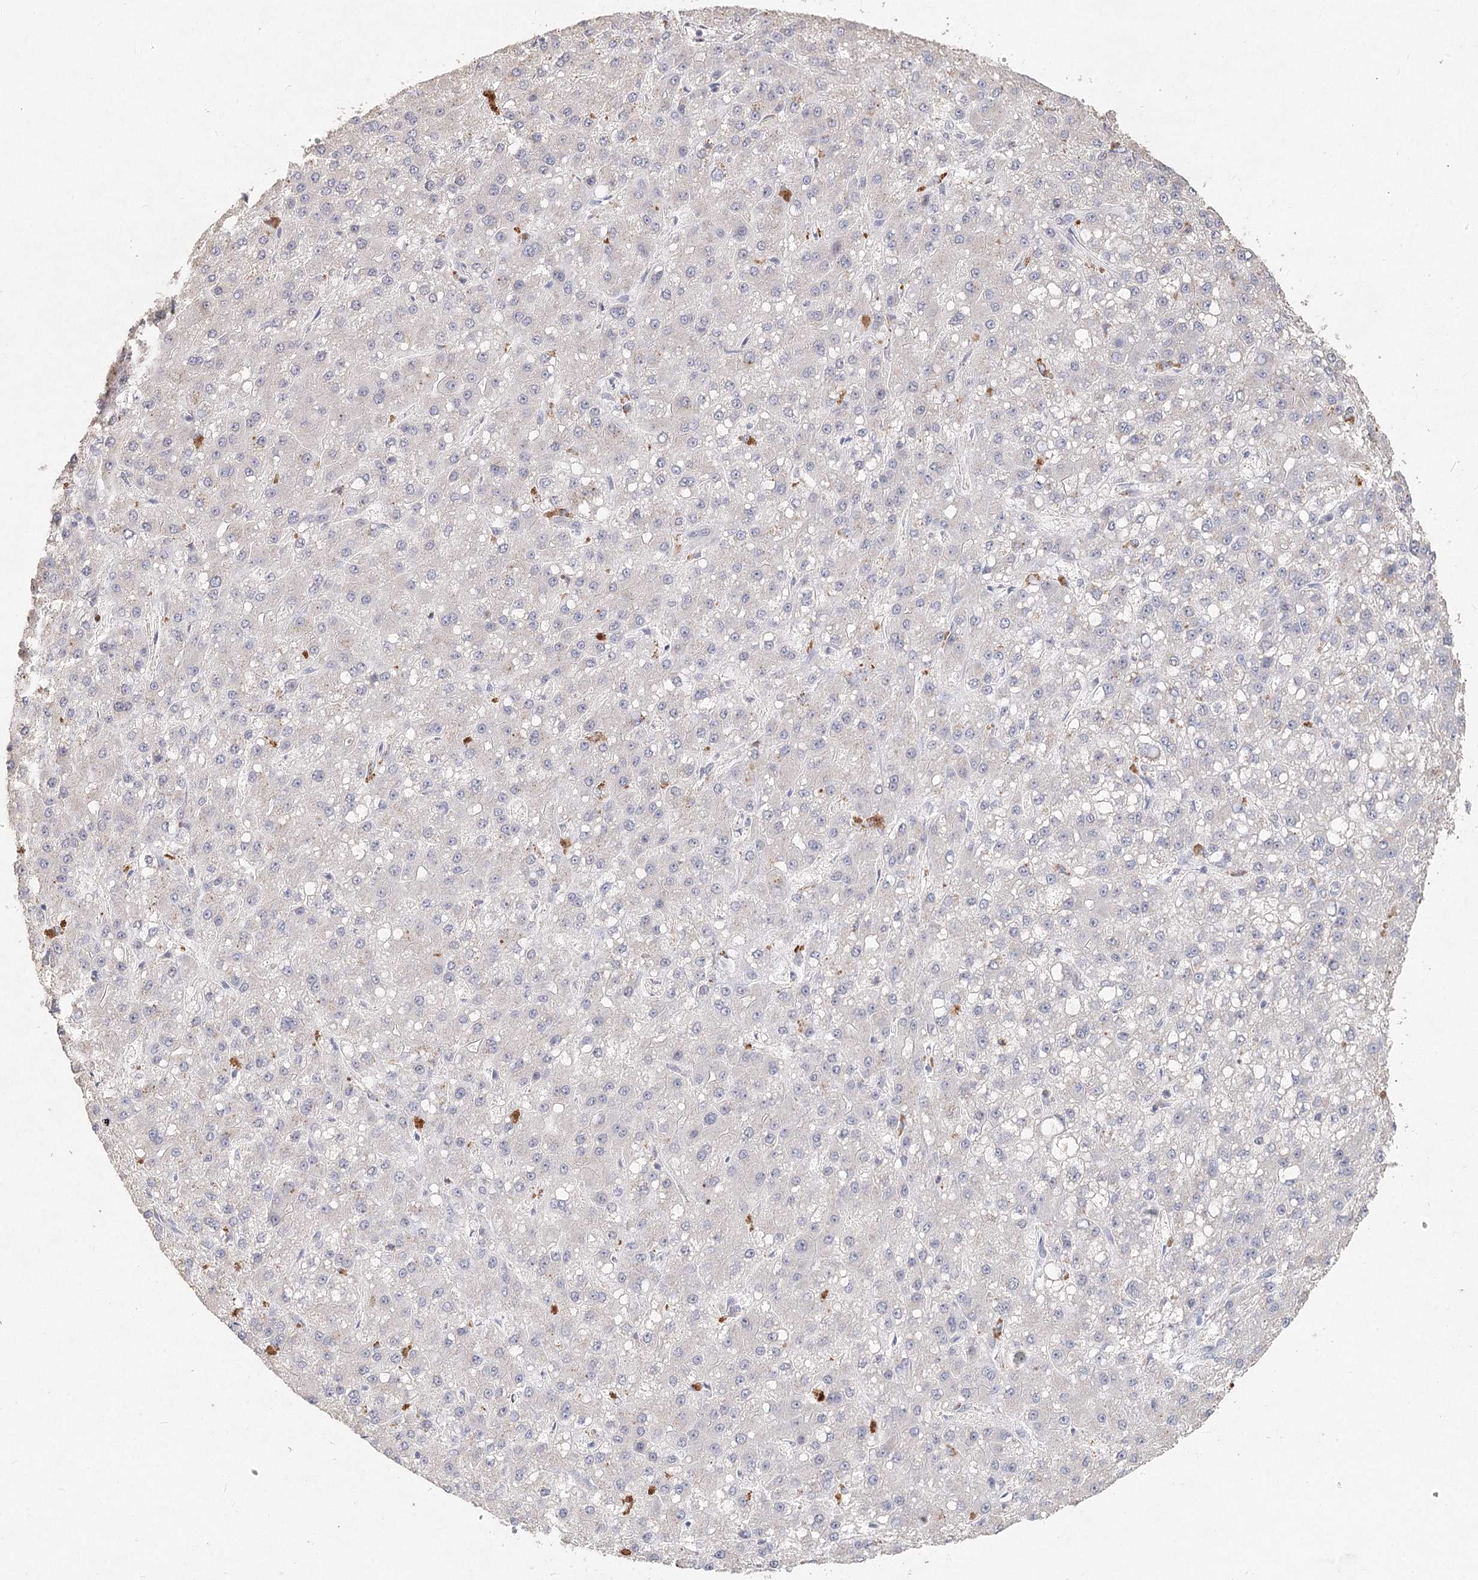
{"staining": {"intensity": "negative", "quantity": "none", "location": "none"}, "tissue": "liver cancer", "cell_type": "Tumor cells", "image_type": "cancer", "snomed": [{"axis": "morphology", "description": "Carcinoma, Hepatocellular, NOS"}, {"axis": "topography", "description": "Liver"}], "caption": "The immunohistochemistry photomicrograph has no significant staining in tumor cells of liver cancer (hepatocellular carcinoma) tissue.", "gene": "ARSI", "patient": {"sex": "male", "age": 67}}